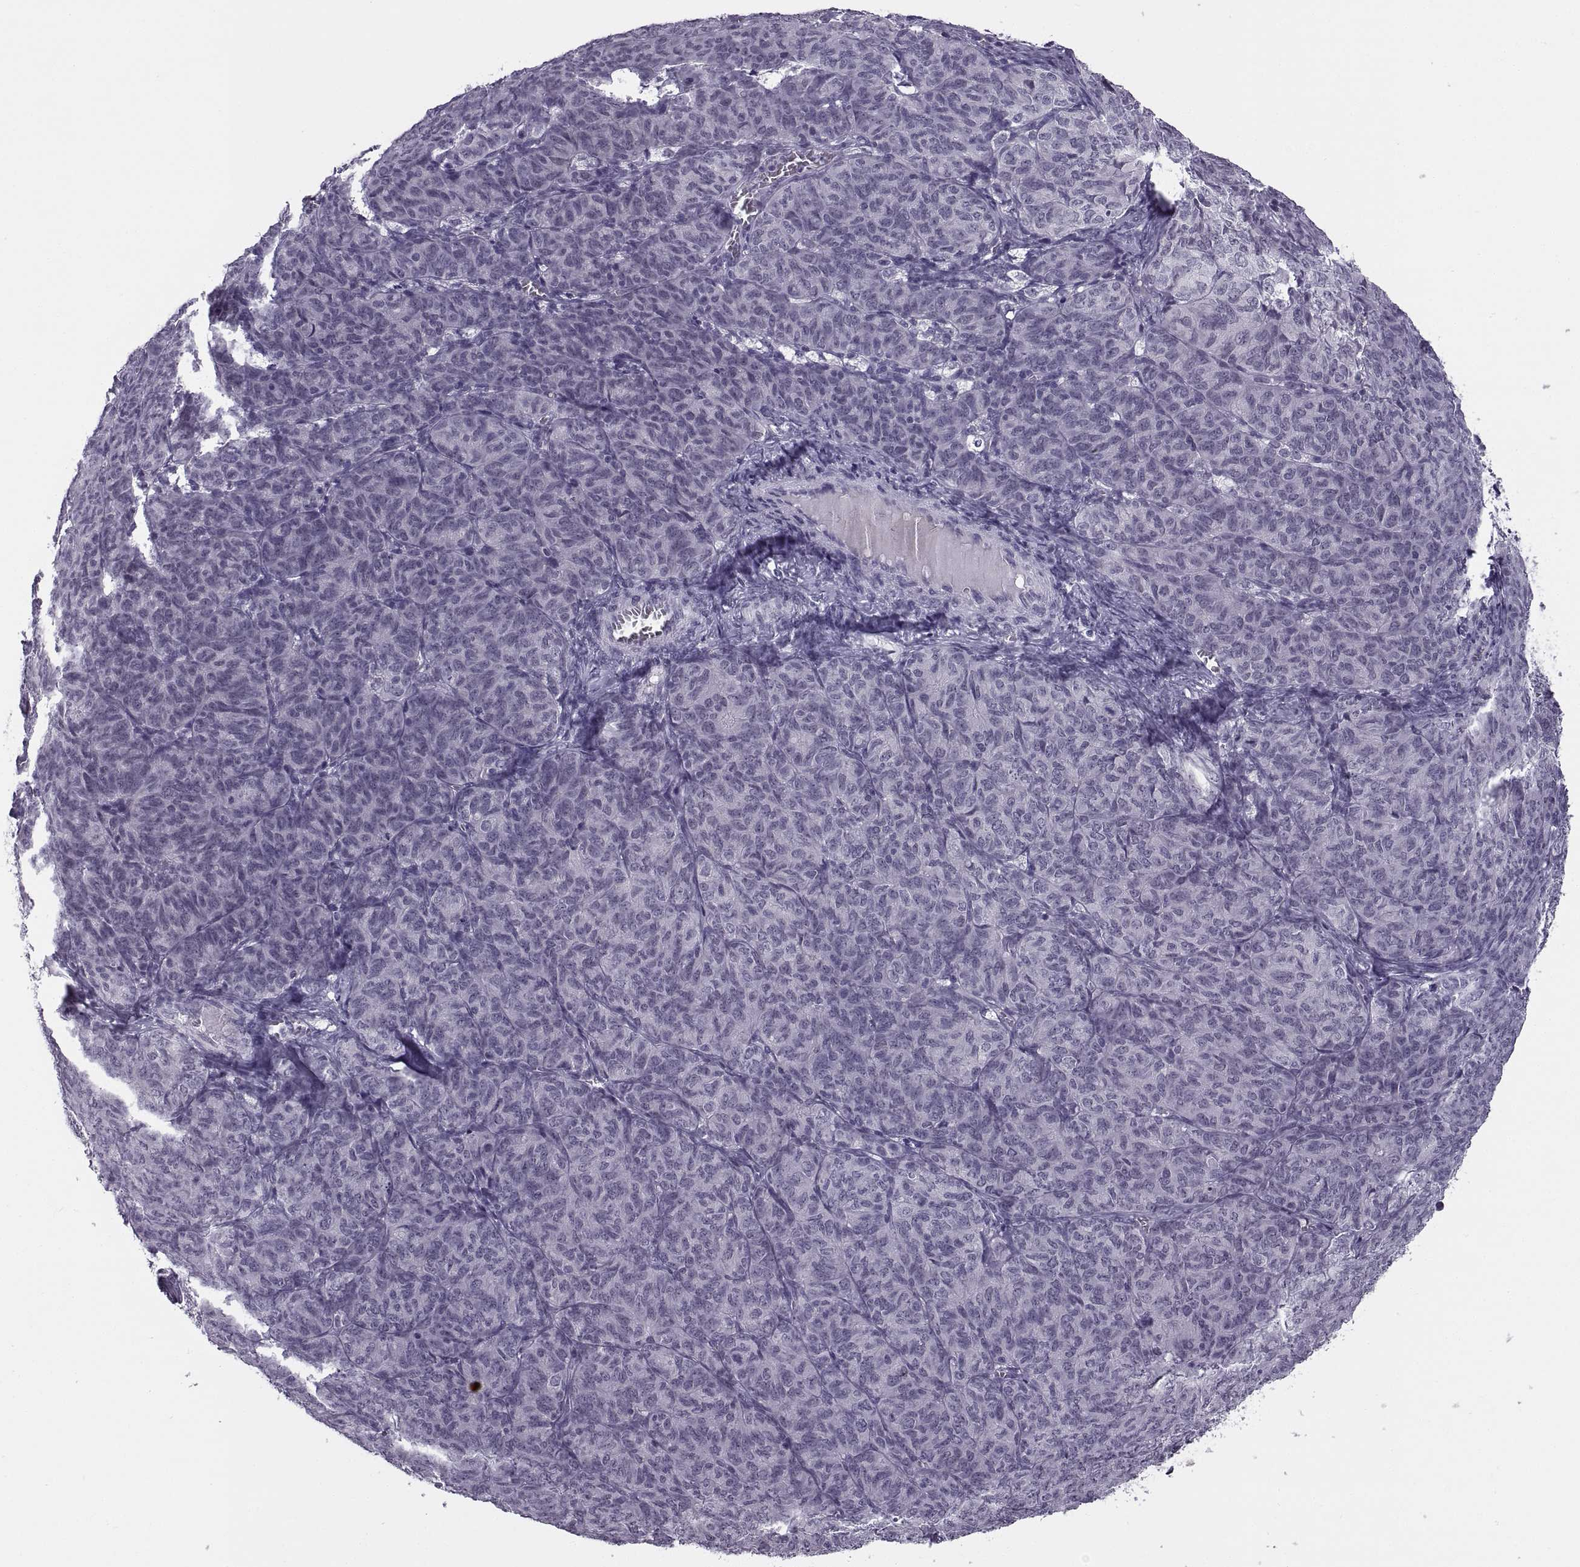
{"staining": {"intensity": "negative", "quantity": "none", "location": "none"}, "tissue": "ovarian cancer", "cell_type": "Tumor cells", "image_type": "cancer", "snomed": [{"axis": "morphology", "description": "Carcinoma, endometroid"}, {"axis": "topography", "description": "Ovary"}], "caption": "Ovarian cancer was stained to show a protein in brown. There is no significant staining in tumor cells.", "gene": "TBC1D3G", "patient": {"sex": "female", "age": 80}}